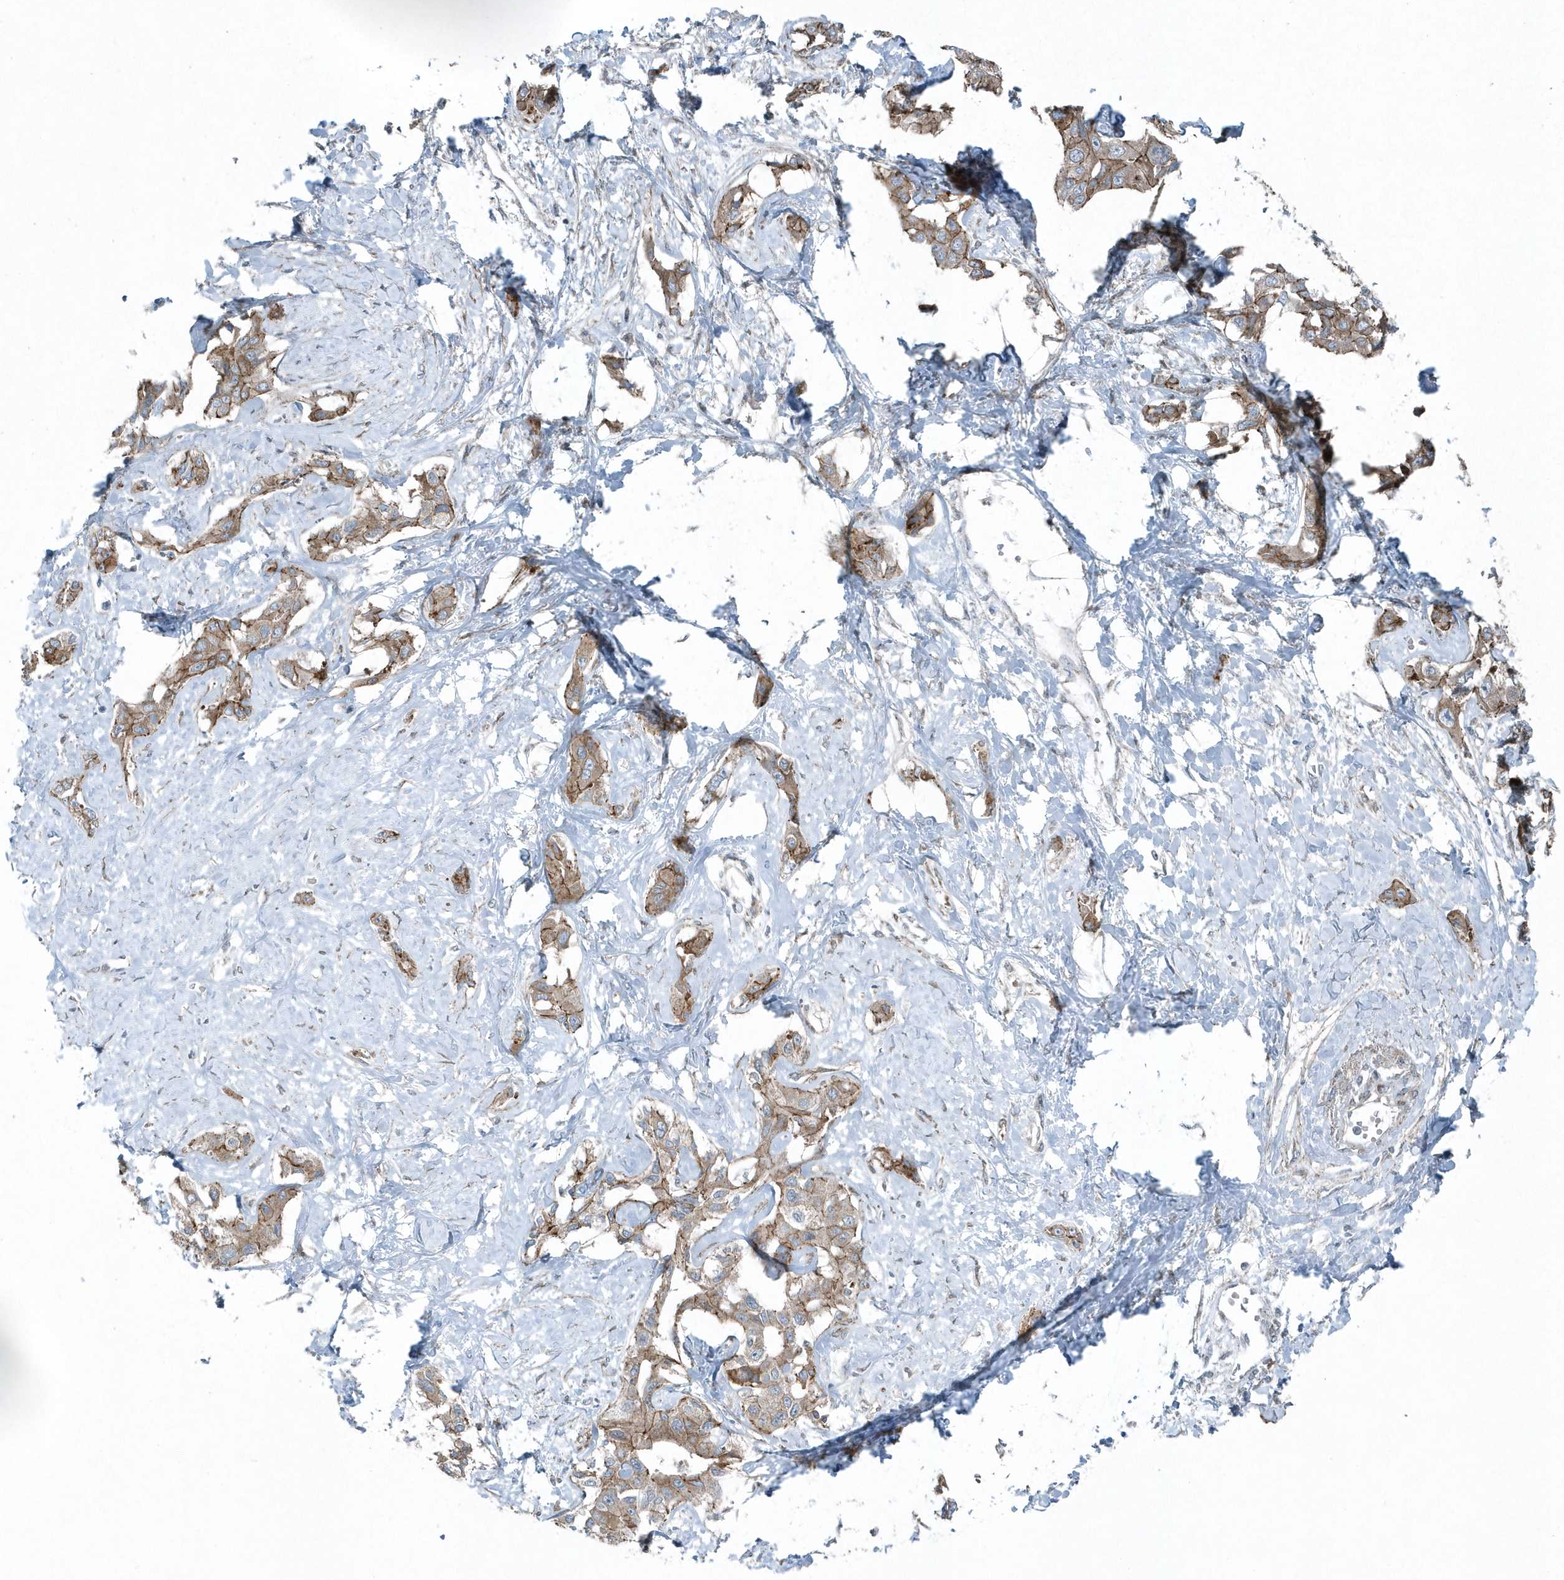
{"staining": {"intensity": "moderate", "quantity": ">75%", "location": "cytoplasmic/membranous"}, "tissue": "liver cancer", "cell_type": "Tumor cells", "image_type": "cancer", "snomed": [{"axis": "morphology", "description": "Cholangiocarcinoma"}, {"axis": "topography", "description": "Liver"}], "caption": "A brown stain labels moderate cytoplasmic/membranous expression of a protein in liver cholangiocarcinoma tumor cells.", "gene": "GCC2", "patient": {"sex": "male", "age": 59}}